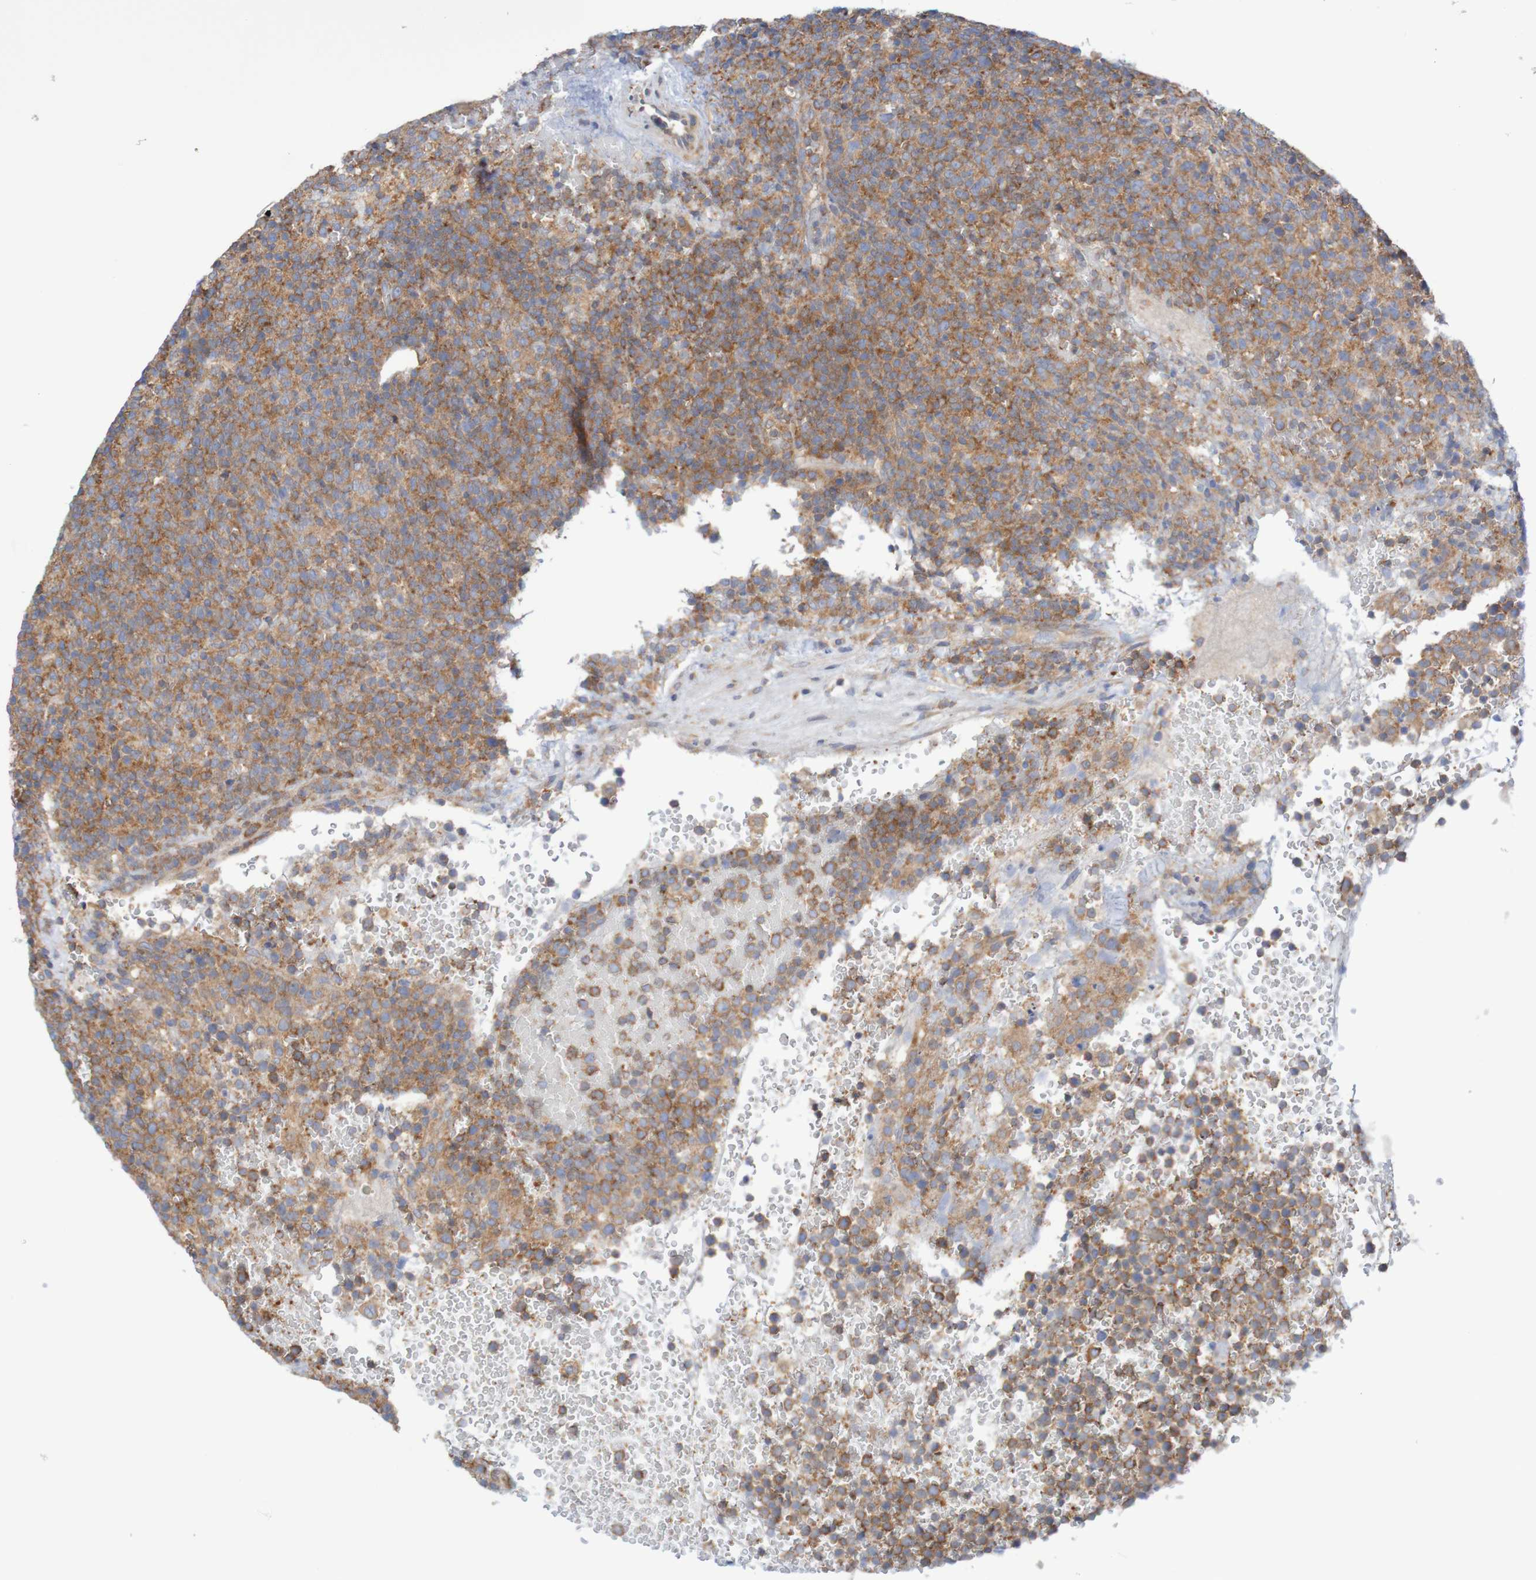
{"staining": {"intensity": "strong", "quantity": ">75%", "location": "cytoplasmic/membranous"}, "tissue": "lymphoma", "cell_type": "Tumor cells", "image_type": "cancer", "snomed": [{"axis": "morphology", "description": "Malignant lymphoma, non-Hodgkin's type, High grade"}, {"axis": "topography", "description": "Lymph node"}], "caption": "Immunohistochemical staining of human high-grade malignant lymphoma, non-Hodgkin's type exhibits strong cytoplasmic/membranous protein positivity in about >75% of tumor cells.", "gene": "LRRC47", "patient": {"sex": "male", "age": 61}}